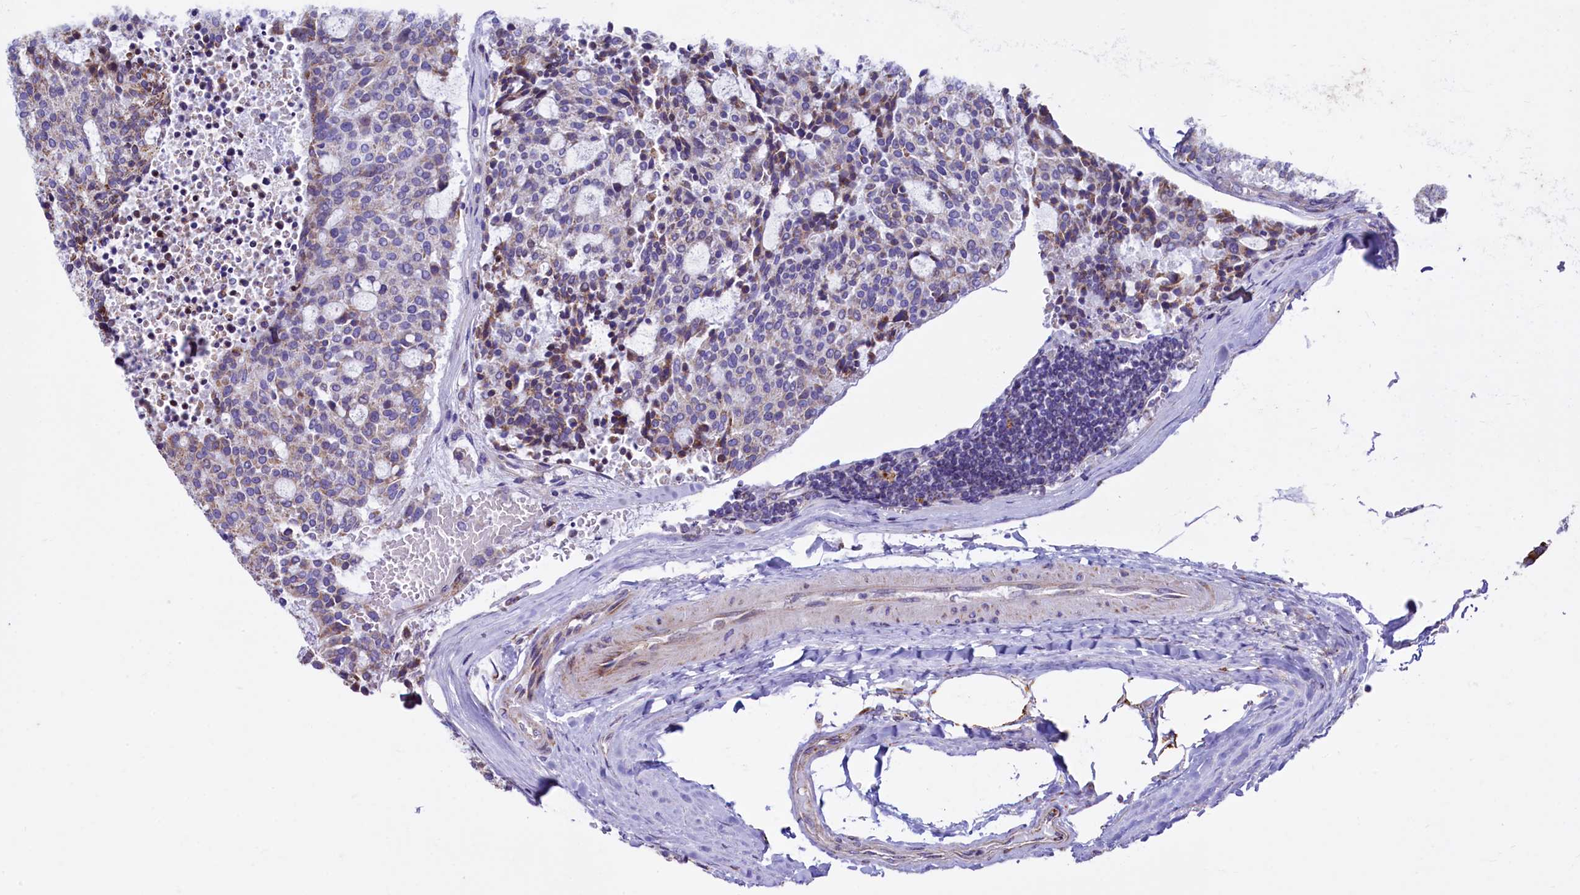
{"staining": {"intensity": "weak", "quantity": "<25%", "location": "cytoplasmic/membranous"}, "tissue": "carcinoid", "cell_type": "Tumor cells", "image_type": "cancer", "snomed": [{"axis": "morphology", "description": "Carcinoid, malignant, NOS"}, {"axis": "topography", "description": "Pancreas"}], "caption": "There is no significant expression in tumor cells of carcinoid (malignant).", "gene": "VWCE", "patient": {"sex": "female", "age": 54}}